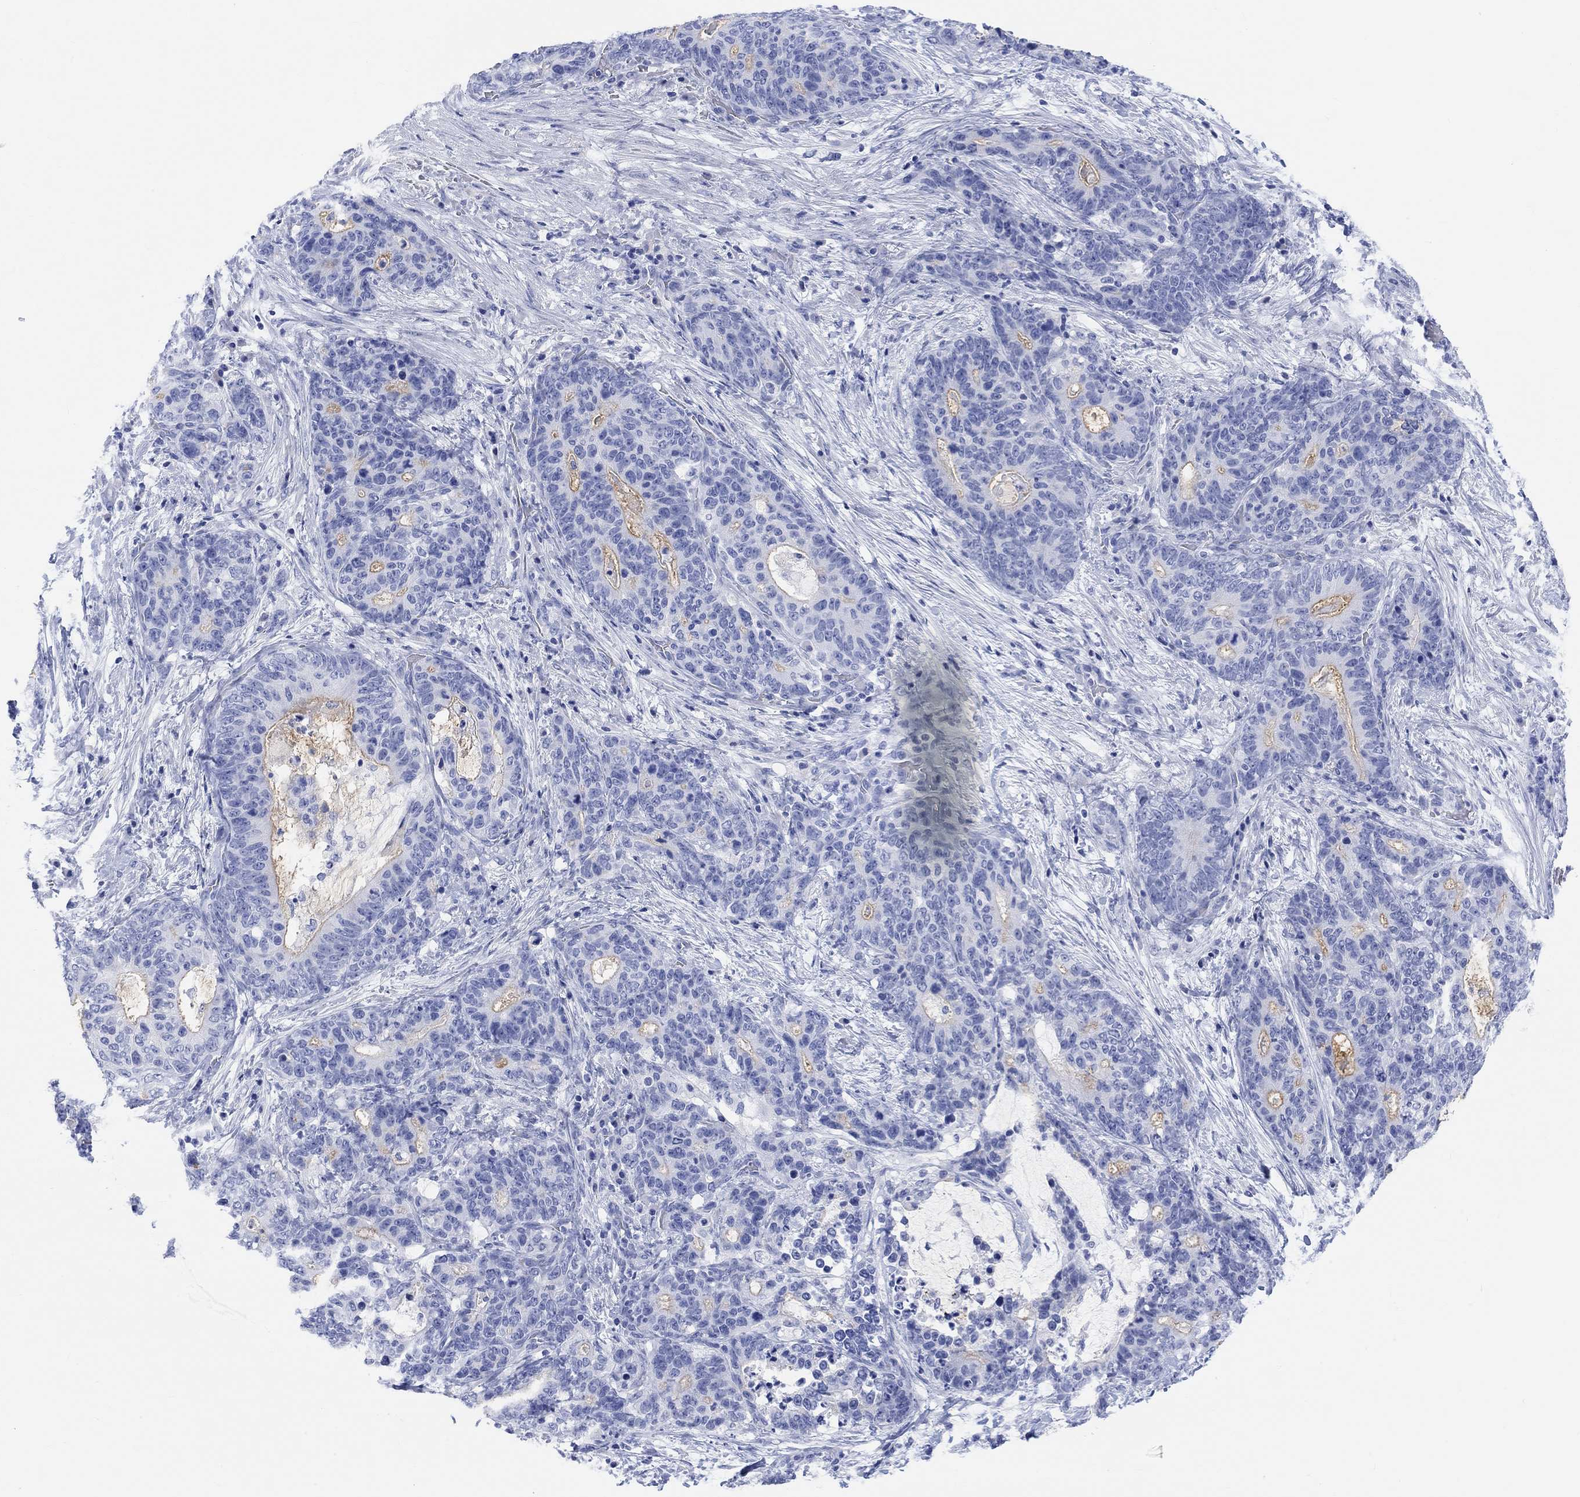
{"staining": {"intensity": "weak", "quantity": "<25%", "location": "cytoplasmic/membranous"}, "tissue": "stomach cancer", "cell_type": "Tumor cells", "image_type": "cancer", "snomed": [{"axis": "morphology", "description": "Normal tissue, NOS"}, {"axis": "morphology", "description": "Adenocarcinoma, NOS"}, {"axis": "topography", "description": "Stomach"}], "caption": "Histopathology image shows no protein expression in tumor cells of adenocarcinoma (stomach) tissue.", "gene": "XIRP2", "patient": {"sex": "female", "age": 64}}